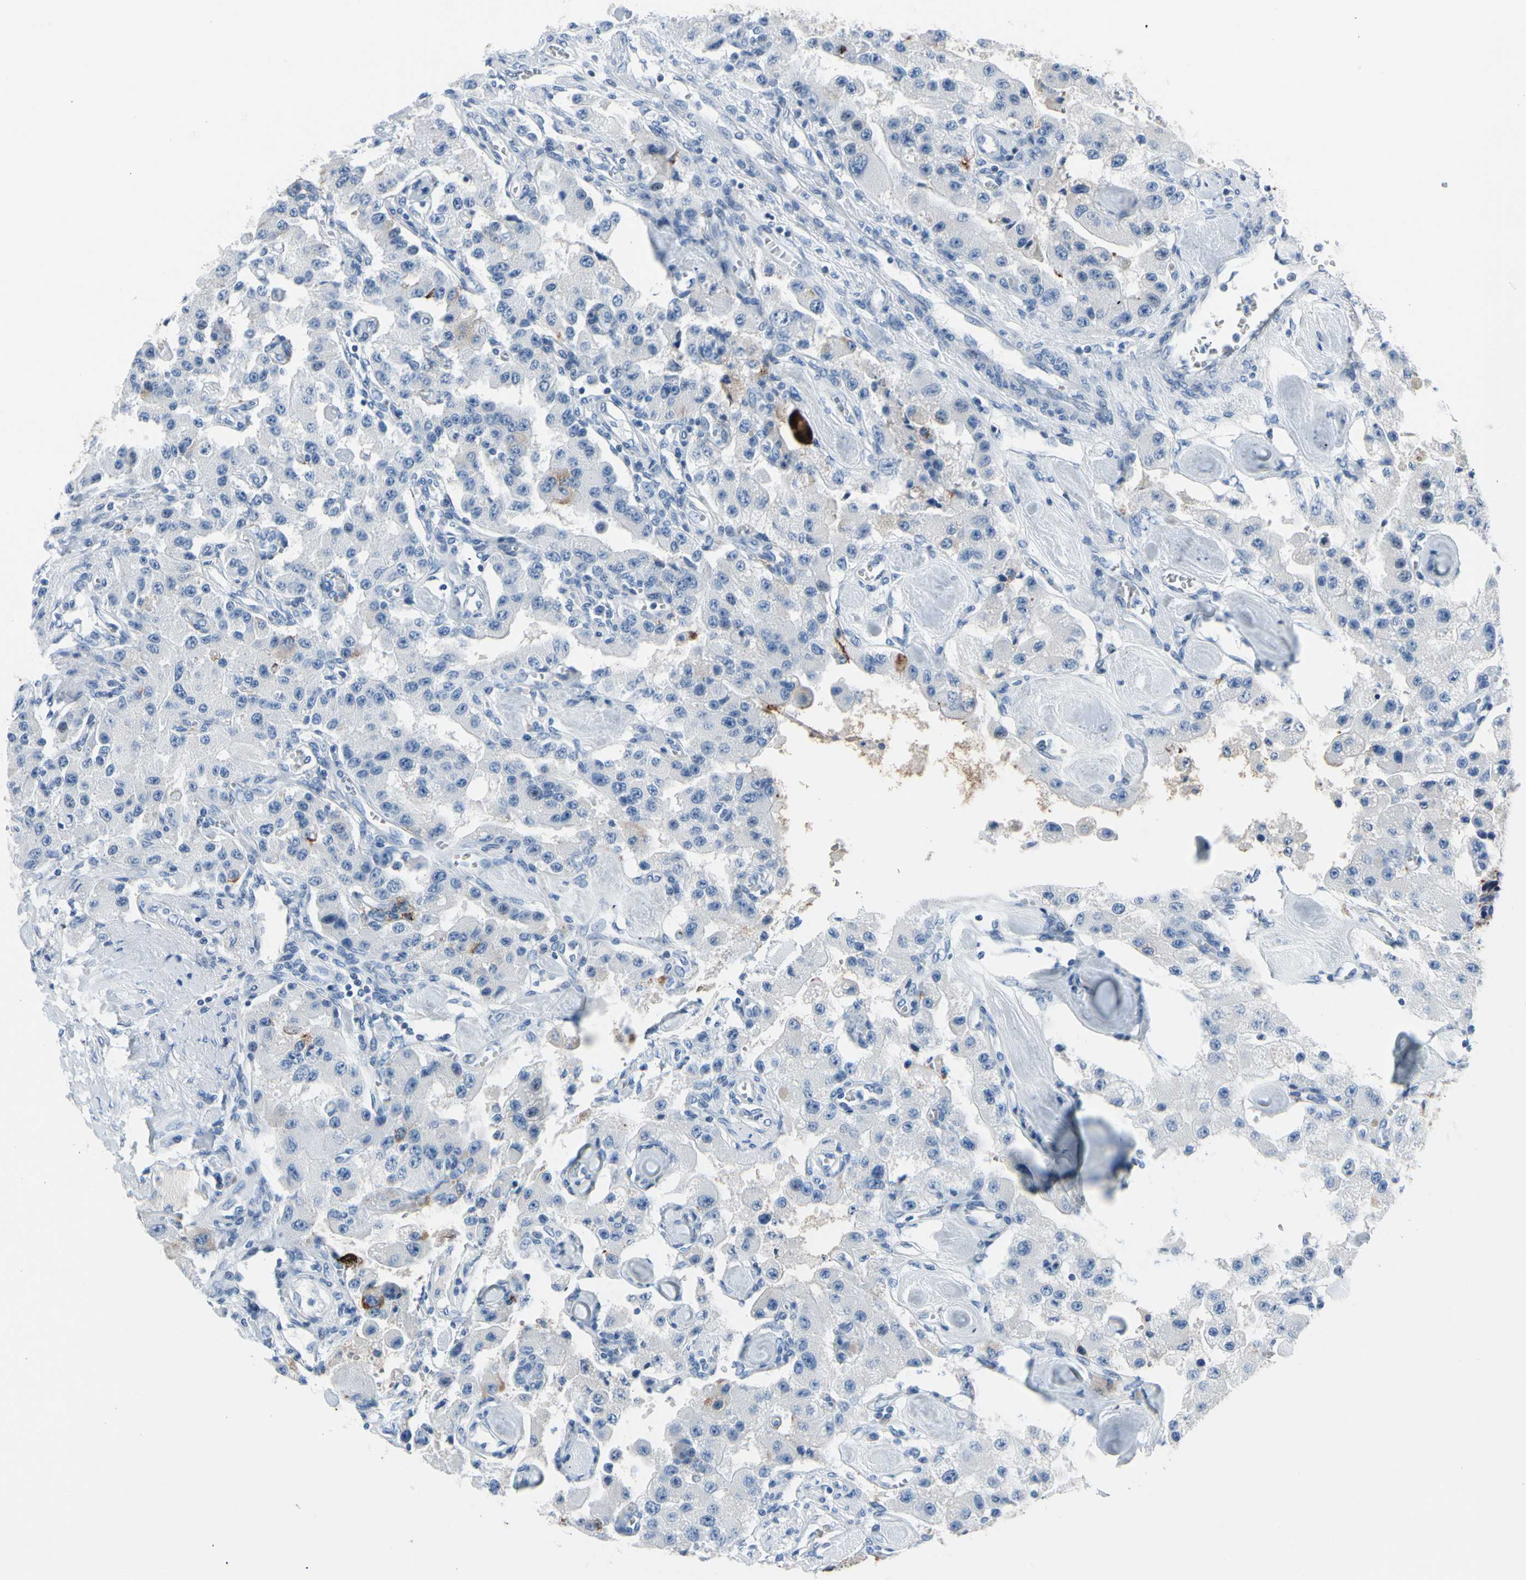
{"staining": {"intensity": "negative", "quantity": "none", "location": "none"}, "tissue": "carcinoid", "cell_type": "Tumor cells", "image_type": "cancer", "snomed": [{"axis": "morphology", "description": "Carcinoid, malignant, NOS"}, {"axis": "topography", "description": "Pancreas"}], "caption": "This is a histopathology image of immunohistochemistry staining of carcinoid, which shows no staining in tumor cells.", "gene": "MUC5B", "patient": {"sex": "male", "age": 41}}